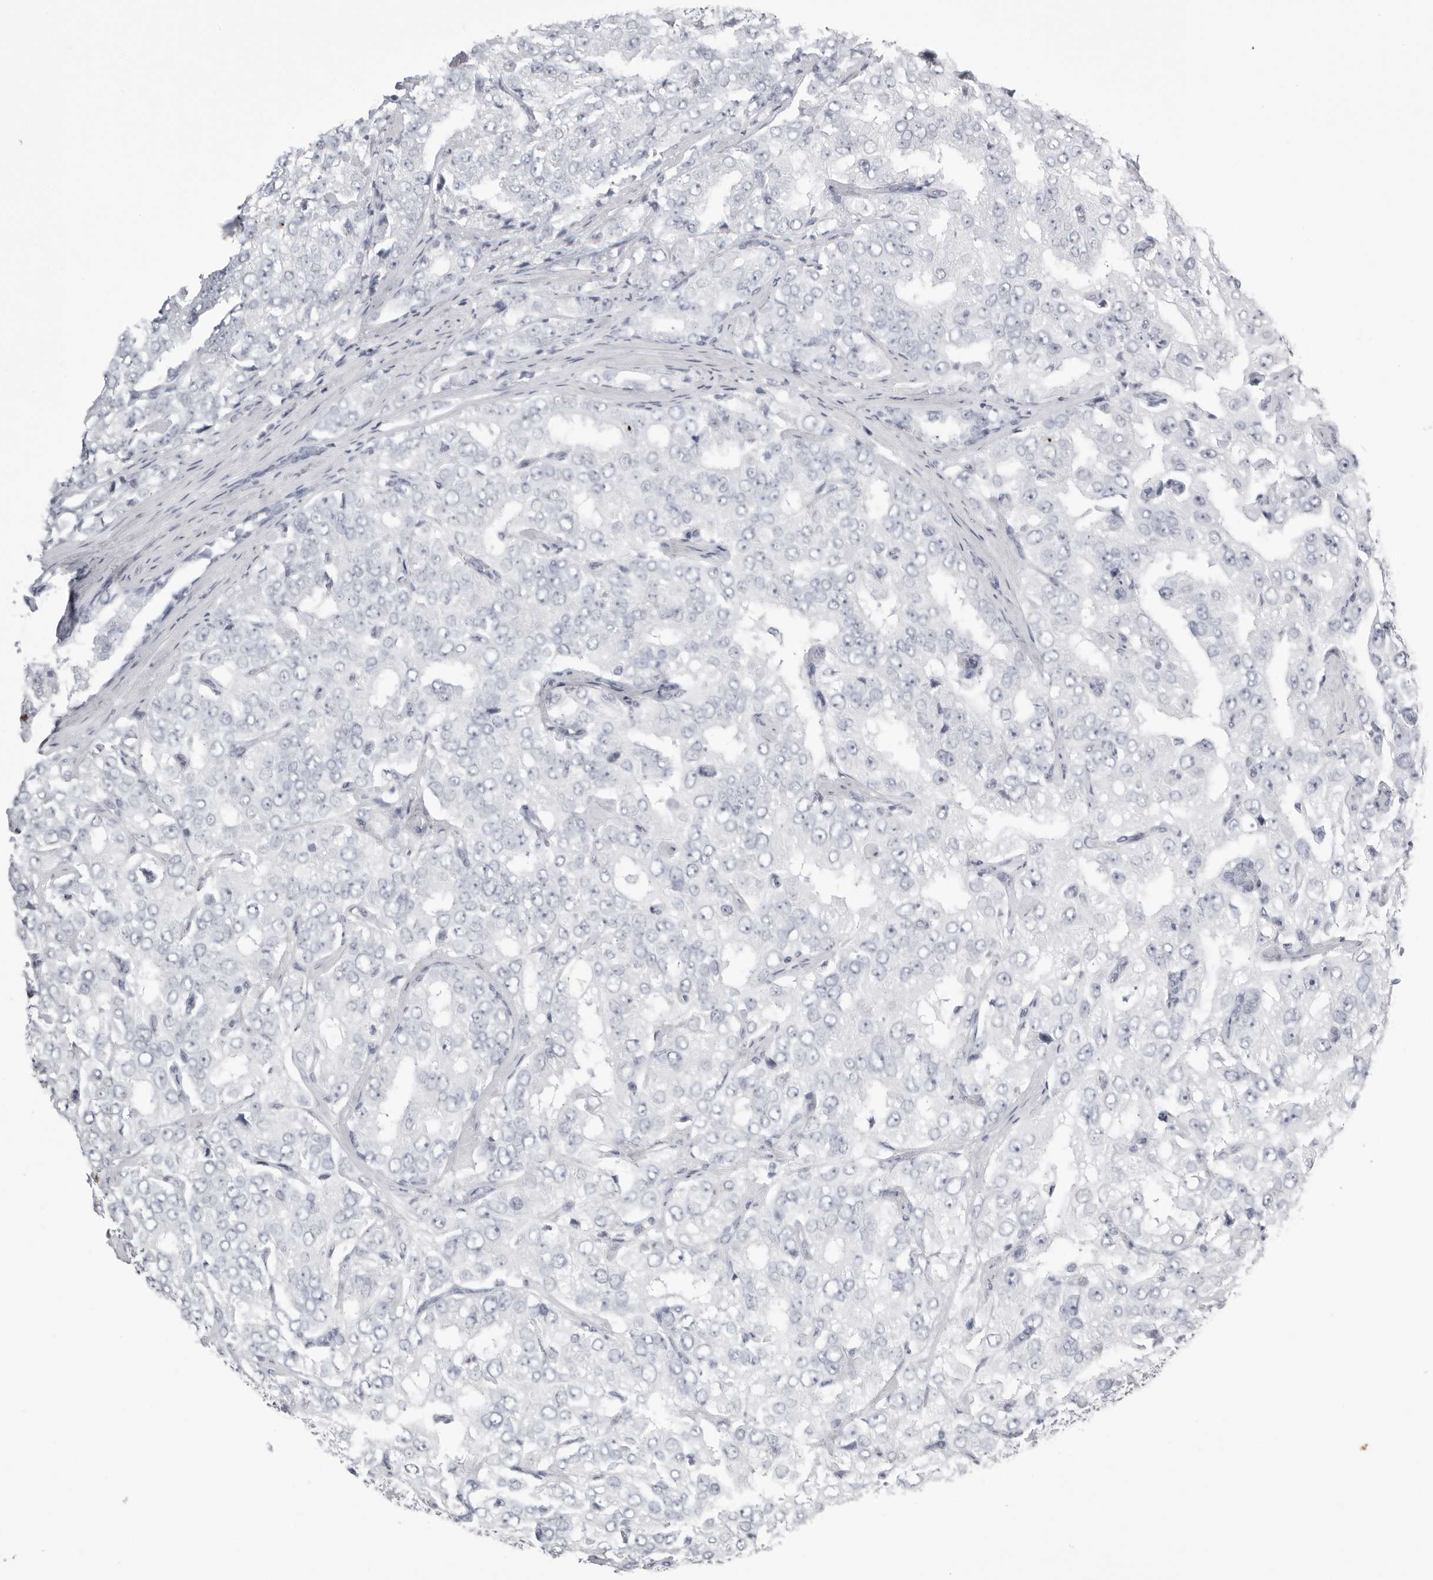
{"staining": {"intensity": "negative", "quantity": "none", "location": "none"}, "tissue": "prostate cancer", "cell_type": "Tumor cells", "image_type": "cancer", "snomed": [{"axis": "morphology", "description": "Adenocarcinoma, High grade"}, {"axis": "topography", "description": "Prostate"}], "caption": "Protein analysis of prostate cancer exhibits no significant positivity in tumor cells. (Stains: DAB (3,3'-diaminobenzidine) IHC with hematoxylin counter stain, Microscopy: brightfield microscopy at high magnification).", "gene": "KLK9", "patient": {"sex": "male", "age": 58}}